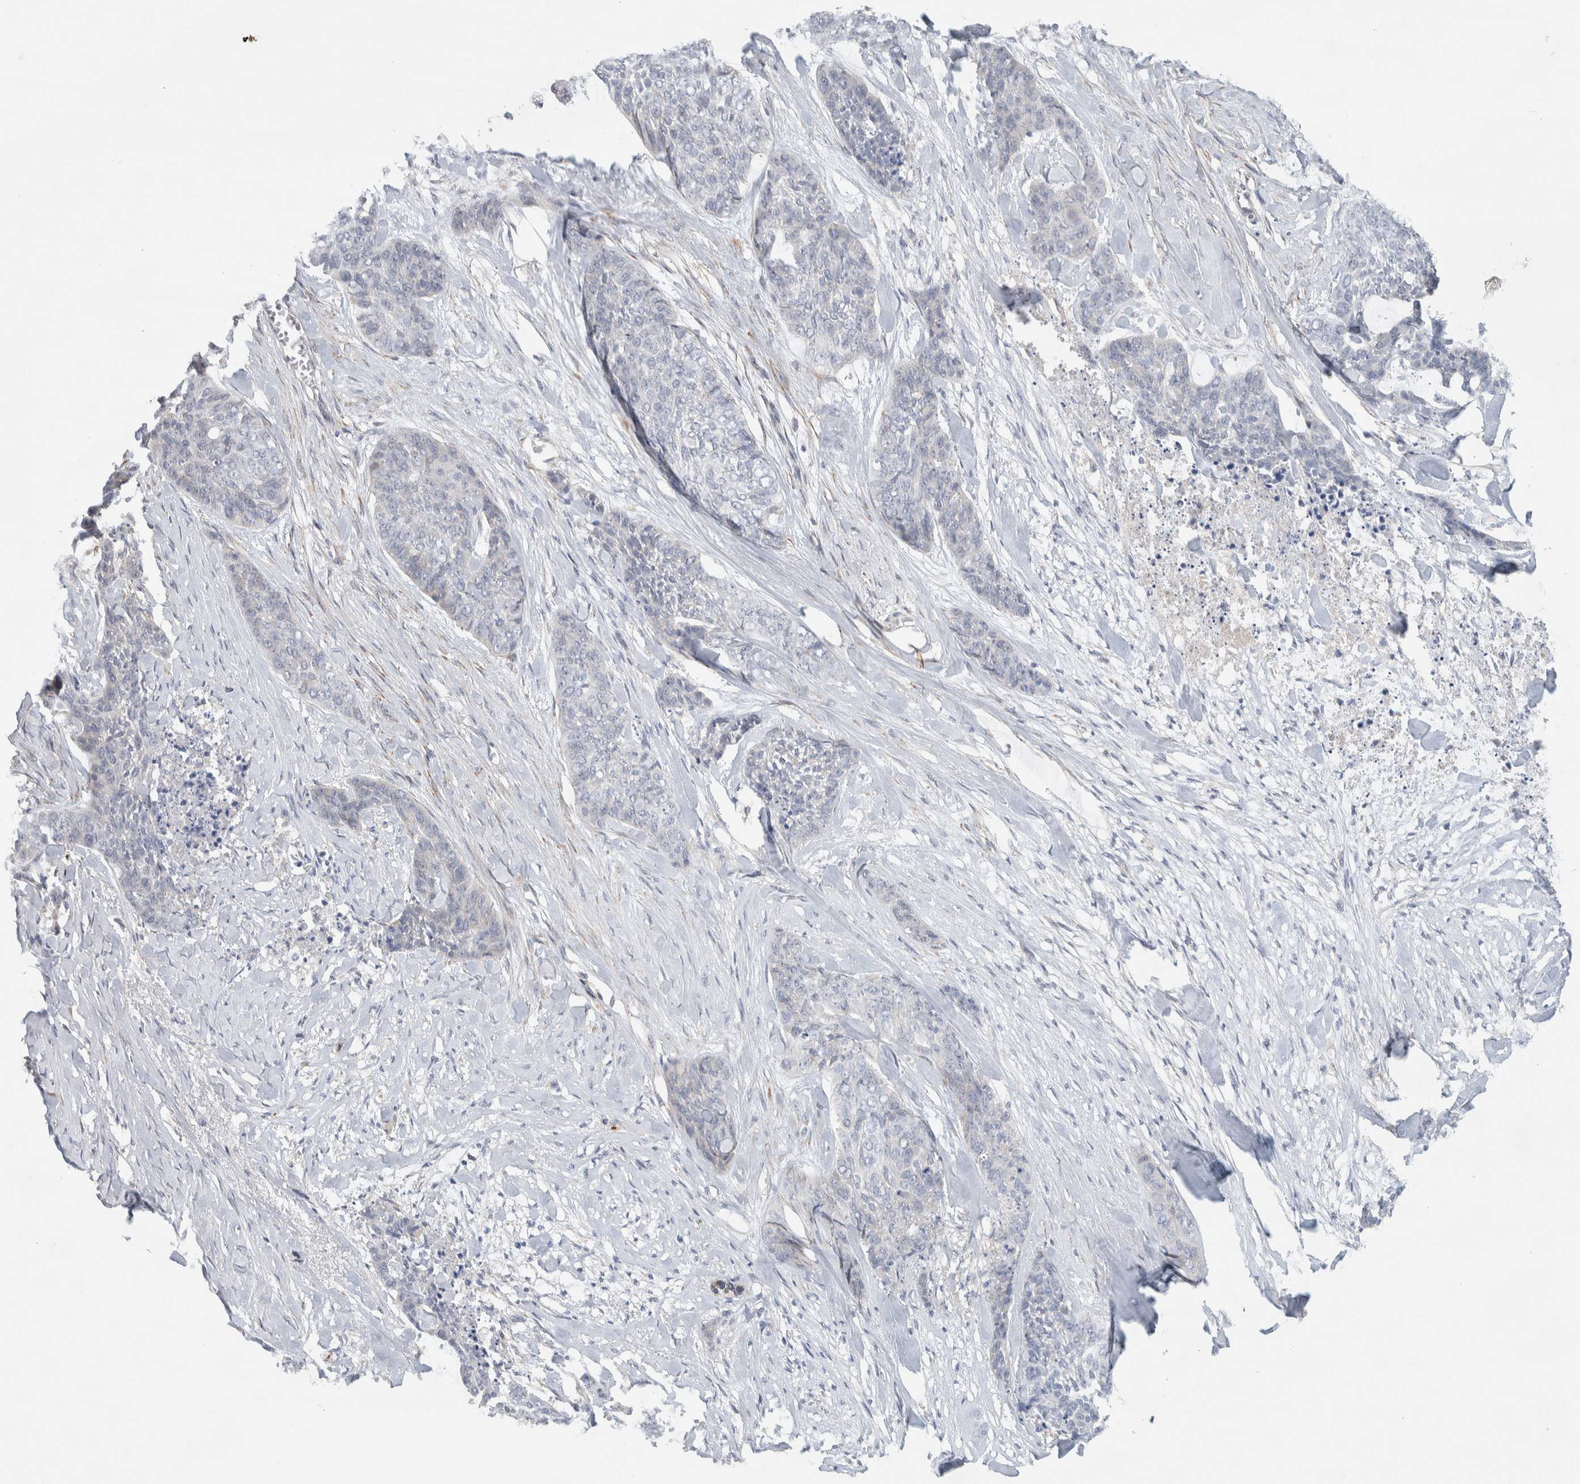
{"staining": {"intensity": "negative", "quantity": "none", "location": "none"}, "tissue": "skin cancer", "cell_type": "Tumor cells", "image_type": "cancer", "snomed": [{"axis": "morphology", "description": "Basal cell carcinoma"}, {"axis": "topography", "description": "Skin"}], "caption": "A photomicrograph of skin cancer (basal cell carcinoma) stained for a protein shows no brown staining in tumor cells.", "gene": "DEPTOR", "patient": {"sex": "female", "age": 64}}